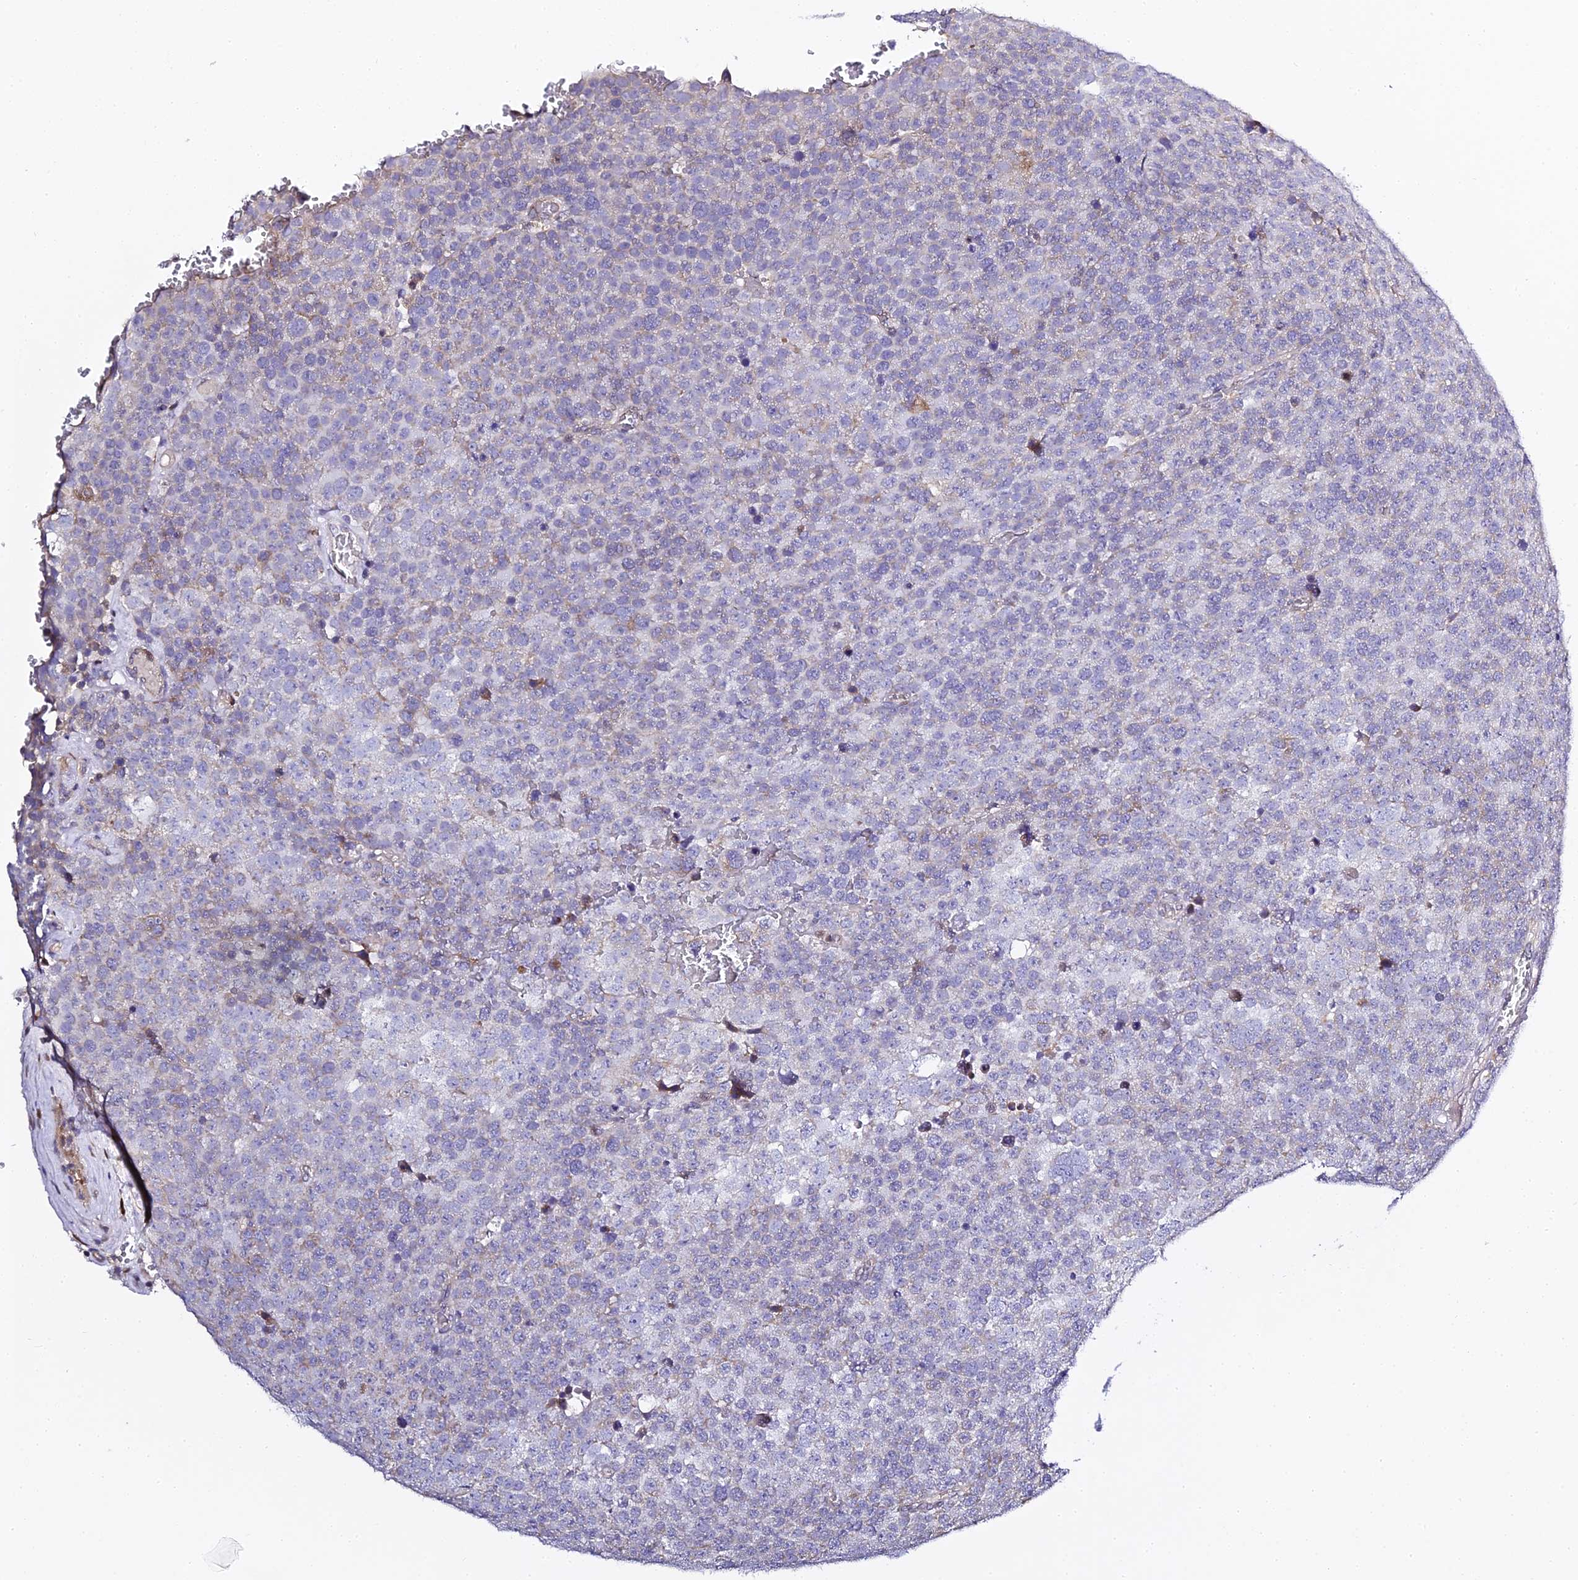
{"staining": {"intensity": "negative", "quantity": "none", "location": "none"}, "tissue": "testis cancer", "cell_type": "Tumor cells", "image_type": "cancer", "snomed": [{"axis": "morphology", "description": "Seminoma, NOS"}, {"axis": "topography", "description": "Testis"}], "caption": "A high-resolution image shows immunohistochemistry staining of seminoma (testis), which displays no significant expression in tumor cells.", "gene": "SERP1", "patient": {"sex": "male", "age": 71}}